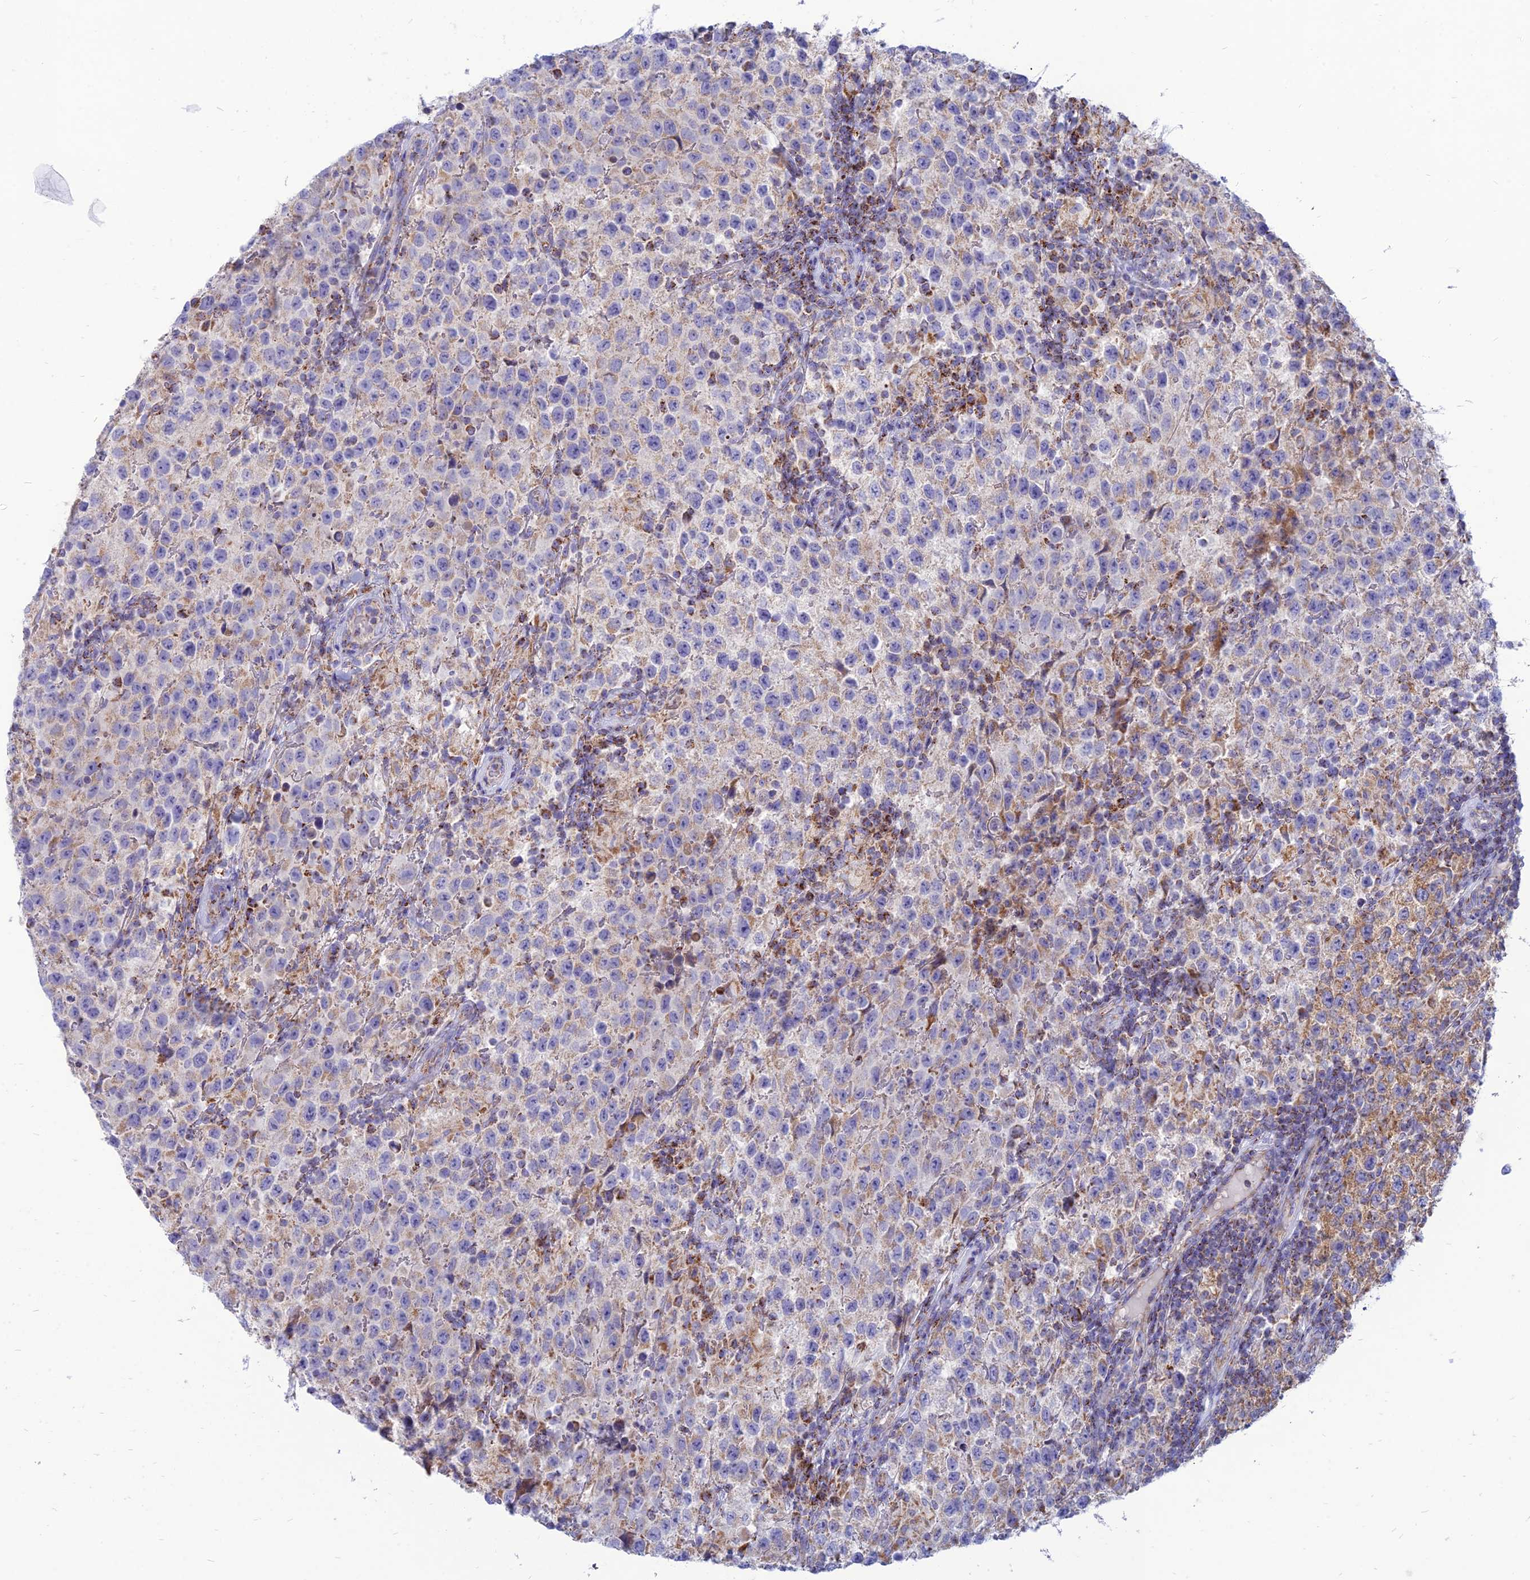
{"staining": {"intensity": "moderate", "quantity": "<25%", "location": "cytoplasmic/membranous"}, "tissue": "testis cancer", "cell_type": "Tumor cells", "image_type": "cancer", "snomed": [{"axis": "morphology", "description": "Seminoma, NOS"}, {"axis": "morphology", "description": "Carcinoma, Embryonal, NOS"}, {"axis": "topography", "description": "Testis"}], "caption": "This is an image of immunohistochemistry (IHC) staining of testis cancer (seminoma), which shows moderate expression in the cytoplasmic/membranous of tumor cells.", "gene": "PACC1", "patient": {"sex": "male", "age": 41}}